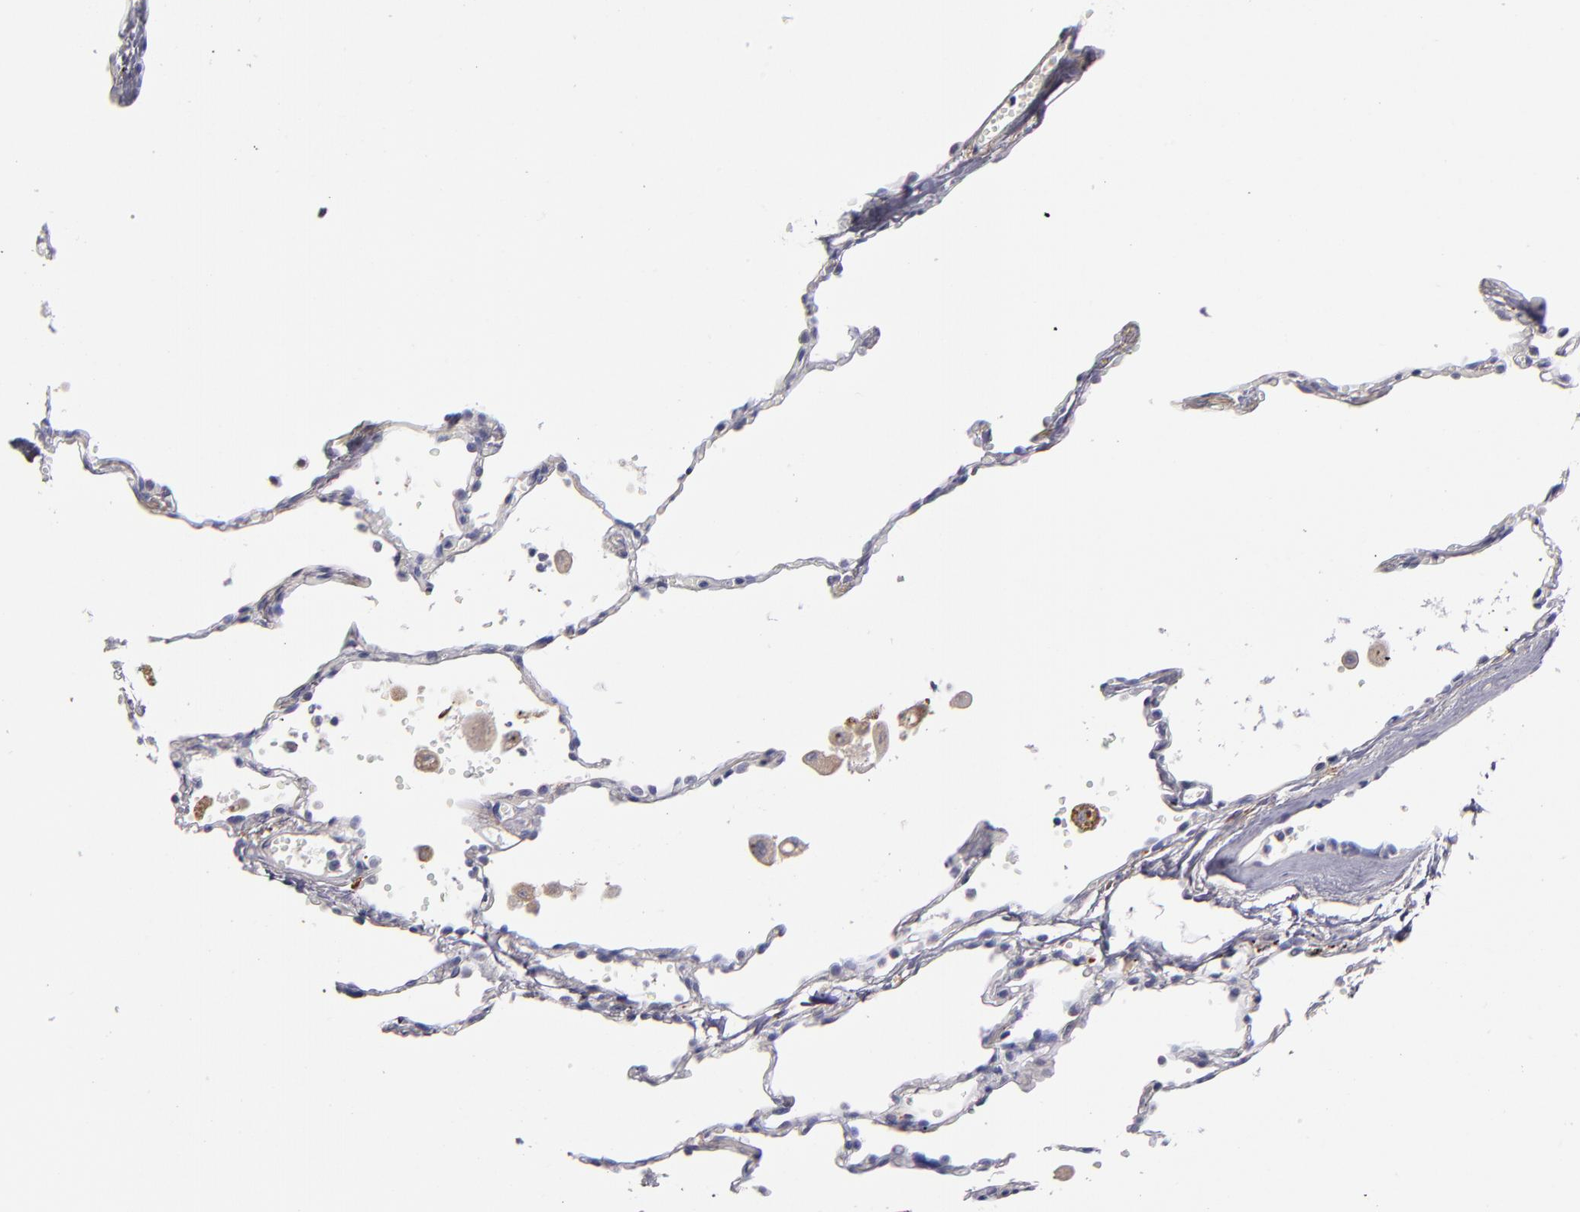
{"staining": {"intensity": "negative", "quantity": "none", "location": "none"}, "tissue": "lung", "cell_type": "Alveolar cells", "image_type": "normal", "snomed": [{"axis": "morphology", "description": "Normal tissue, NOS"}, {"axis": "topography", "description": "Lung"}], "caption": "Protein analysis of benign lung displays no significant staining in alveolar cells.", "gene": "GLDC", "patient": {"sex": "male", "age": 71}}